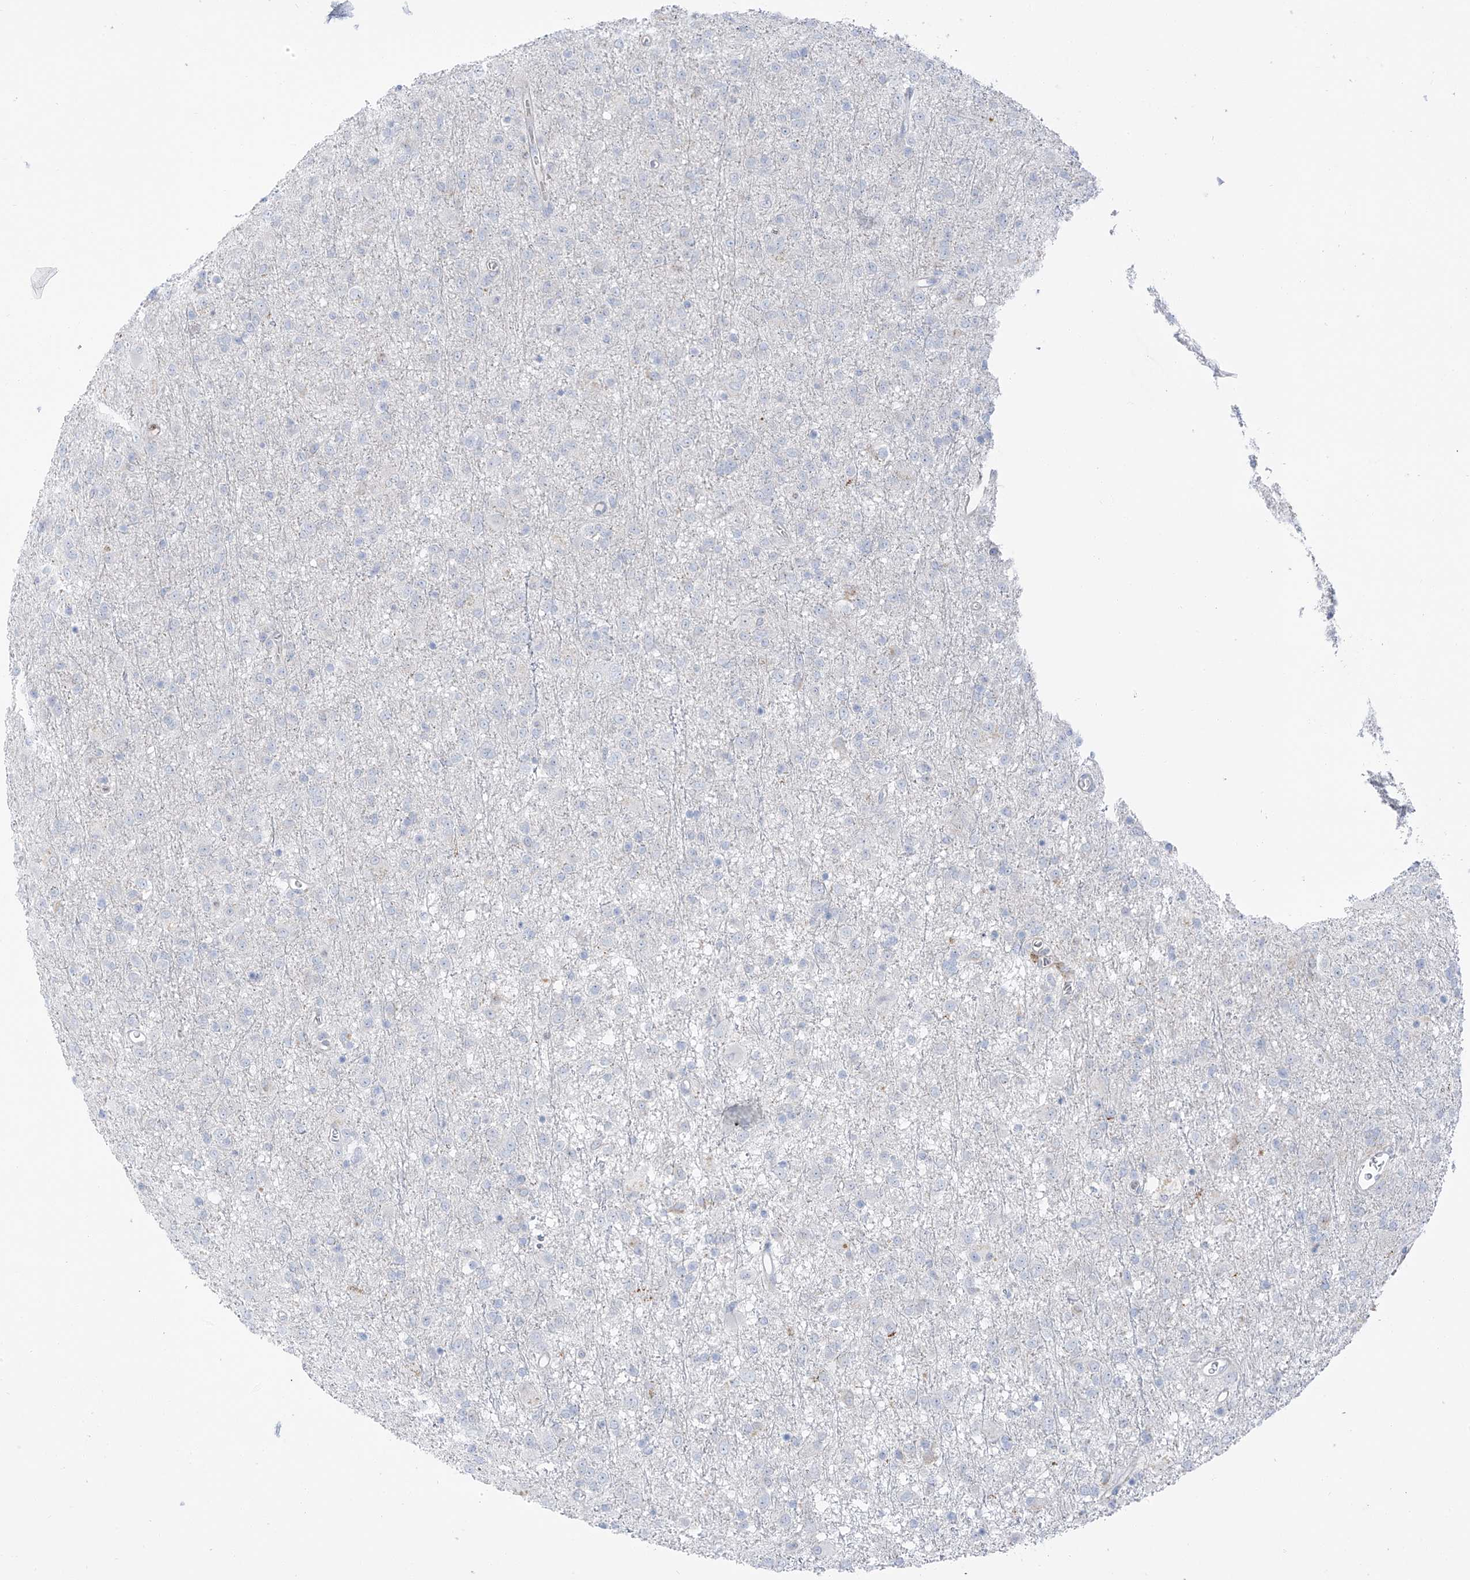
{"staining": {"intensity": "negative", "quantity": "none", "location": "none"}, "tissue": "glioma", "cell_type": "Tumor cells", "image_type": "cancer", "snomed": [{"axis": "morphology", "description": "Glioma, malignant, Low grade"}, {"axis": "topography", "description": "Brain"}], "caption": "An IHC image of malignant glioma (low-grade) is shown. There is no staining in tumor cells of malignant glioma (low-grade). (DAB (3,3'-diaminobenzidine) IHC visualized using brightfield microscopy, high magnification).", "gene": "TAL2", "patient": {"sex": "male", "age": 65}}